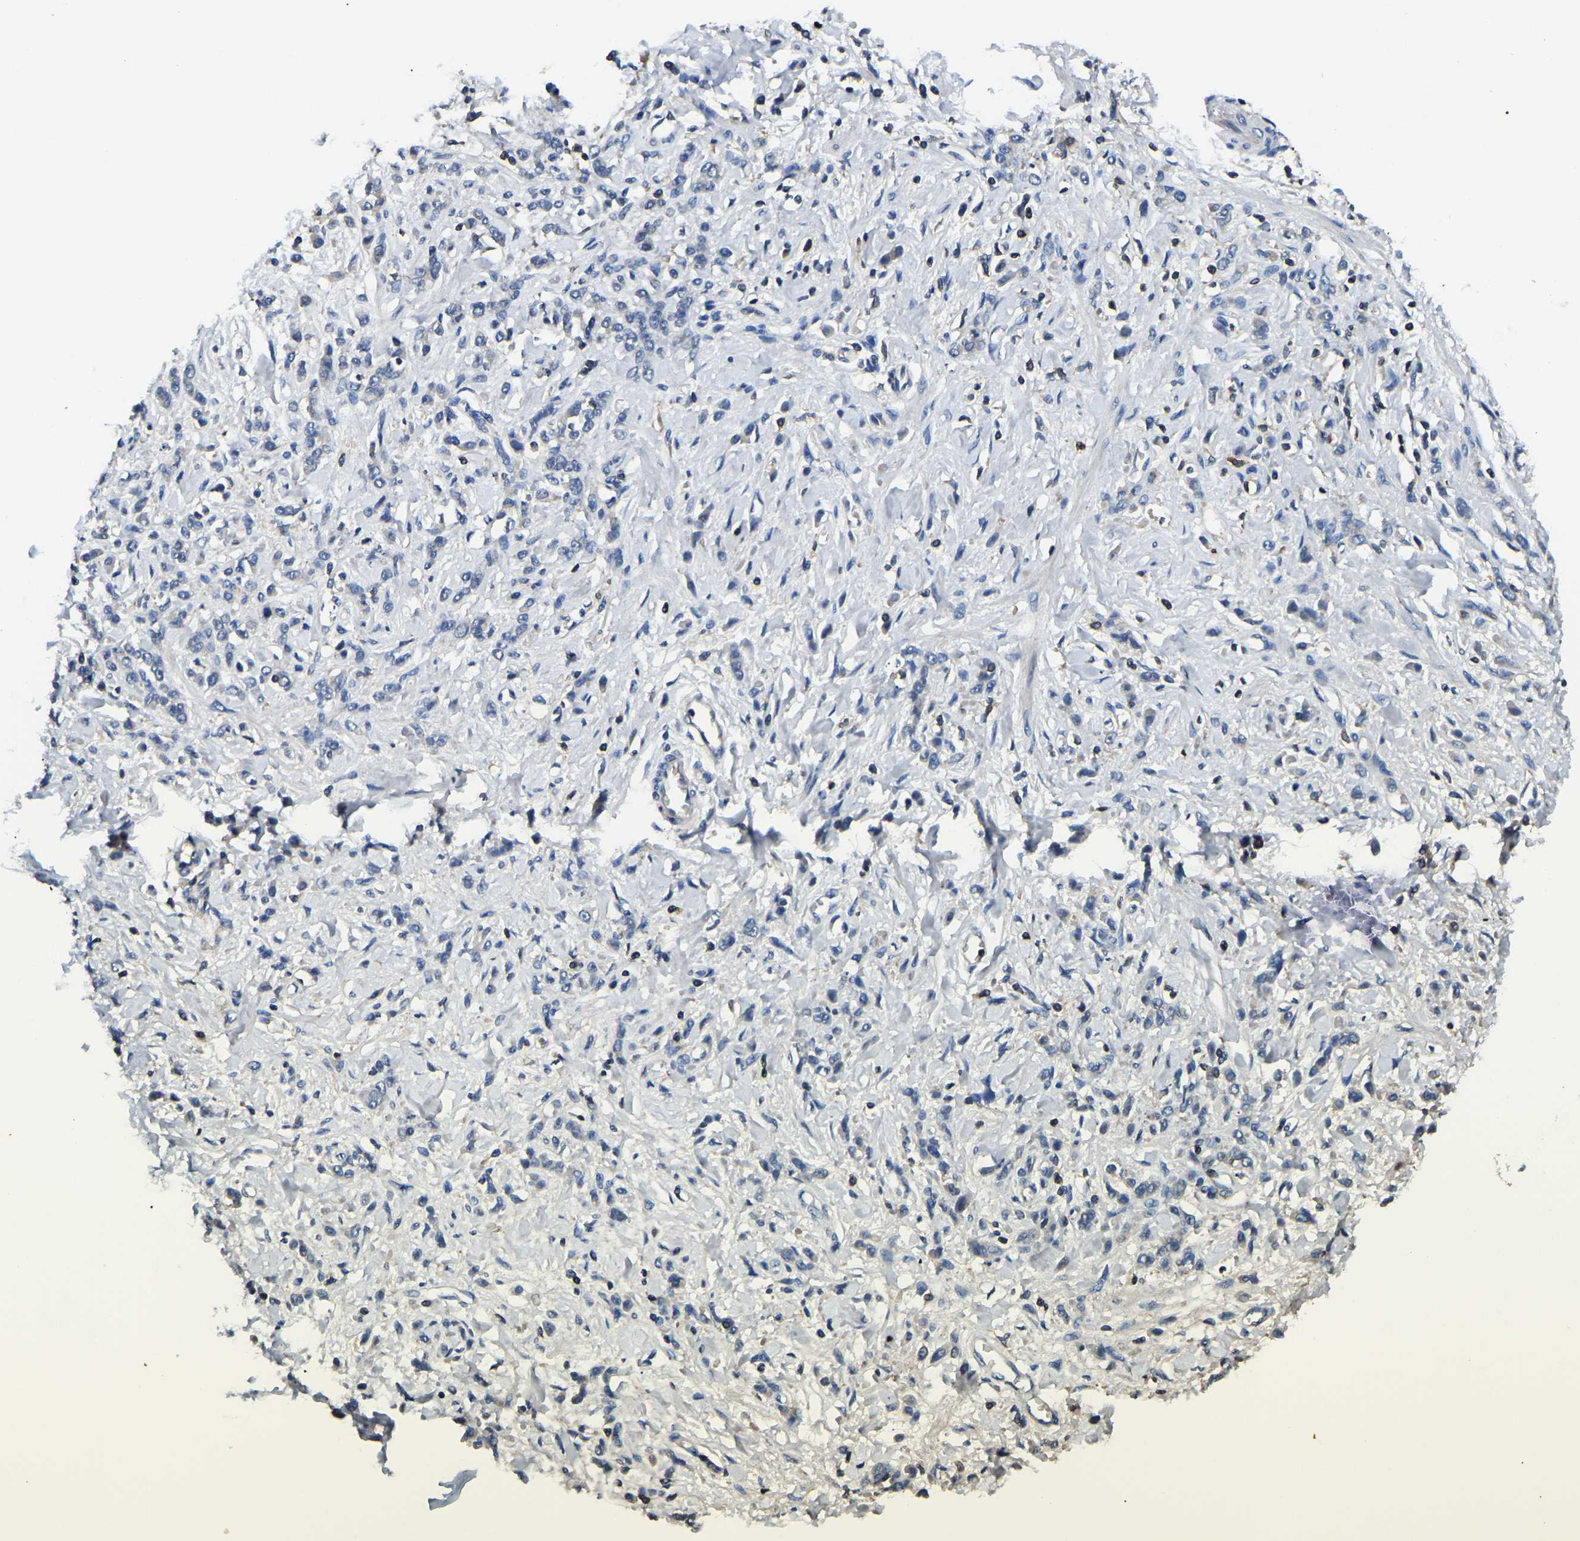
{"staining": {"intensity": "negative", "quantity": "none", "location": "none"}, "tissue": "stomach cancer", "cell_type": "Tumor cells", "image_type": "cancer", "snomed": [{"axis": "morphology", "description": "Normal tissue, NOS"}, {"axis": "morphology", "description": "Adenocarcinoma, NOS"}, {"axis": "topography", "description": "Stomach"}], "caption": "Tumor cells are negative for brown protein staining in stomach adenocarcinoma.", "gene": "SMPD2", "patient": {"sex": "male", "age": 82}}